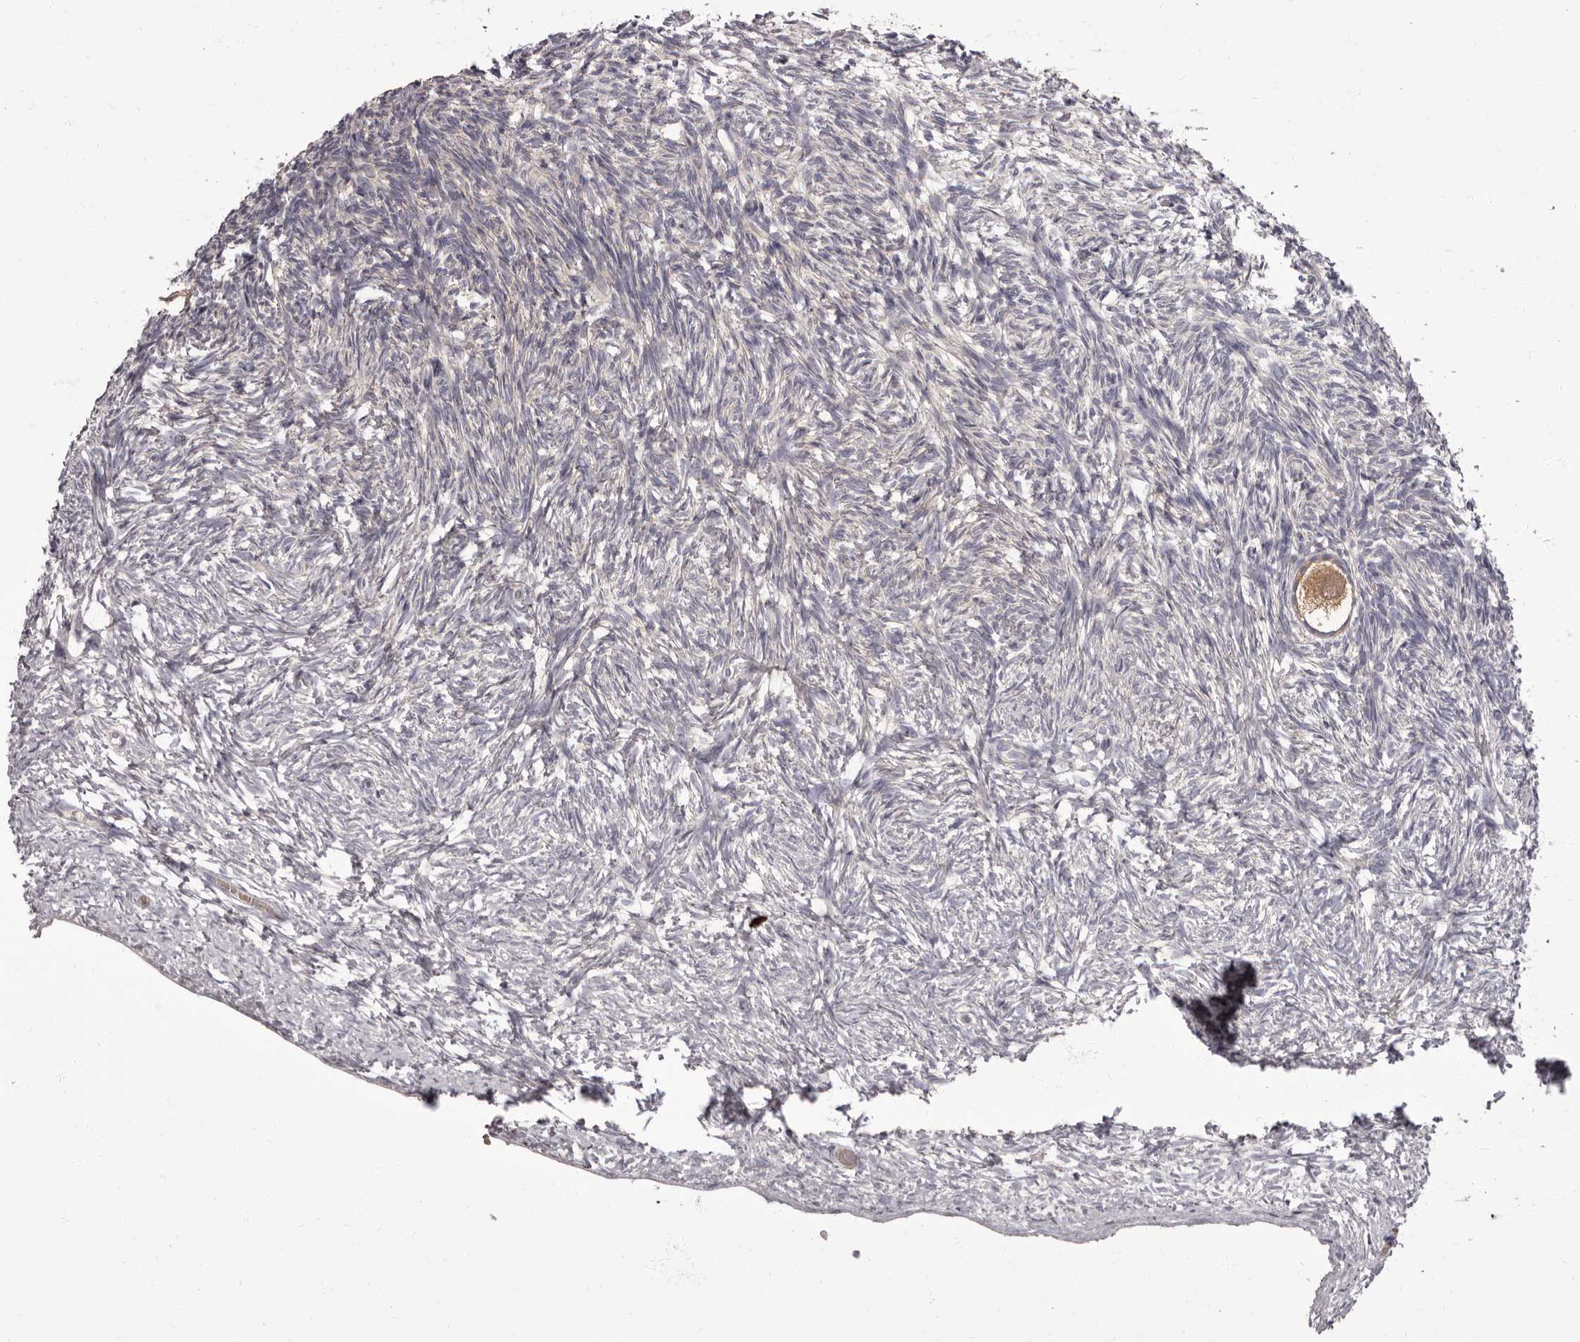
{"staining": {"intensity": "moderate", "quantity": ">75%", "location": "cytoplasmic/membranous"}, "tissue": "ovary", "cell_type": "Follicle cells", "image_type": "normal", "snomed": [{"axis": "morphology", "description": "Normal tissue, NOS"}, {"axis": "topography", "description": "Ovary"}], "caption": "This photomicrograph demonstrates immunohistochemistry staining of normal human ovary, with medium moderate cytoplasmic/membranous positivity in about >75% of follicle cells.", "gene": "APEH", "patient": {"sex": "female", "age": 34}}